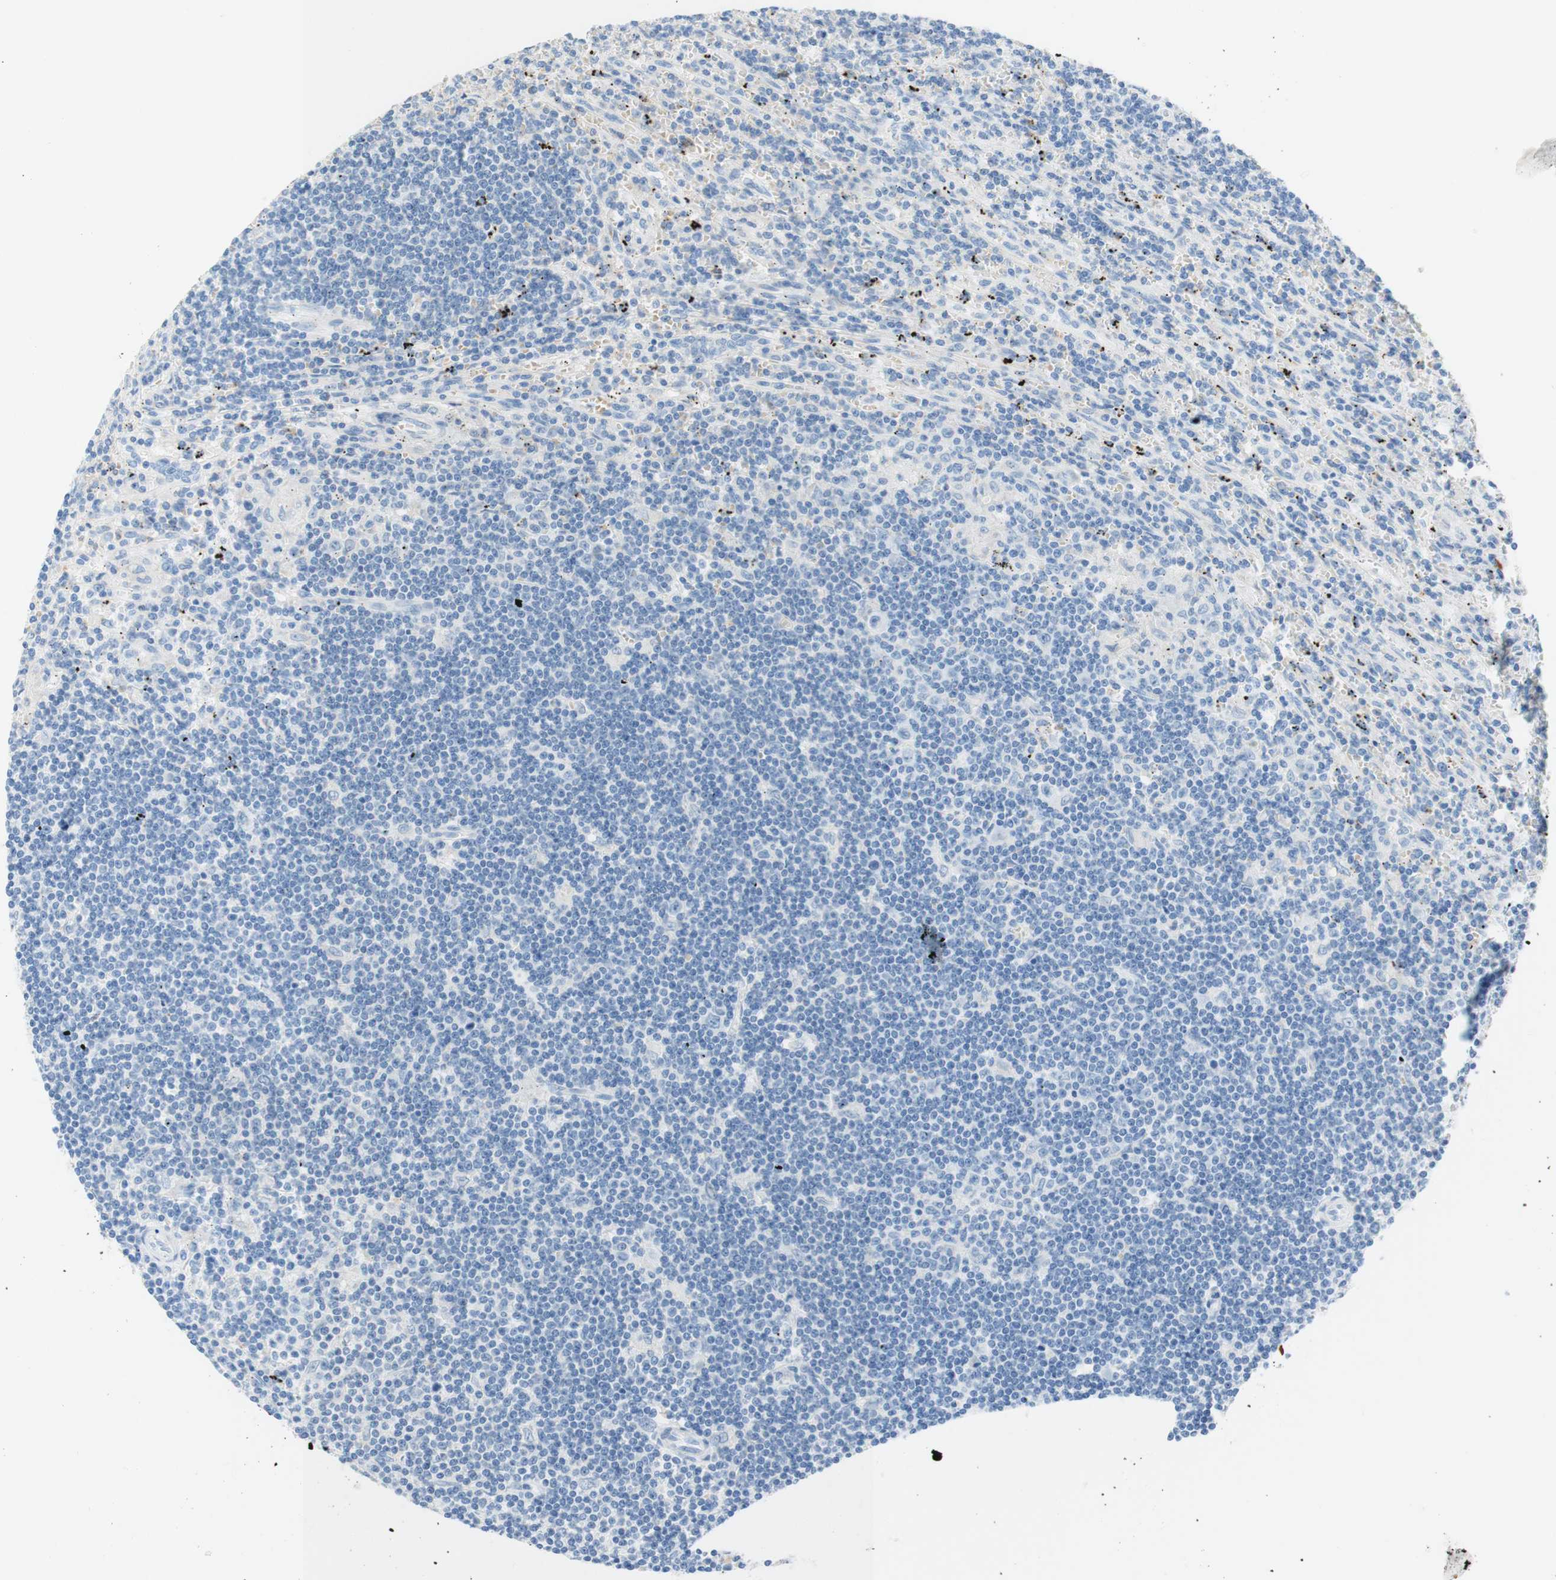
{"staining": {"intensity": "negative", "quantity": "none", "location": "none"}, "tissue": "lymphoma", "cell_type": "Tumor cells", "image_type": "cancer", "snomed": [{"axis": "morphology", "description": "Malignant lymphoma, non-Hodgkin's type, Low grade"}, {"axis": "topography", "description": "Spleen"}], "caption": "Immunohistochemical staining of human low-grade malignant lymphoma, non-Hodgkin's type demonstrates no significant positivity in tumor cells.", "gene": "CEACAM1", "patient": {"sex": "male", "age": 76}}